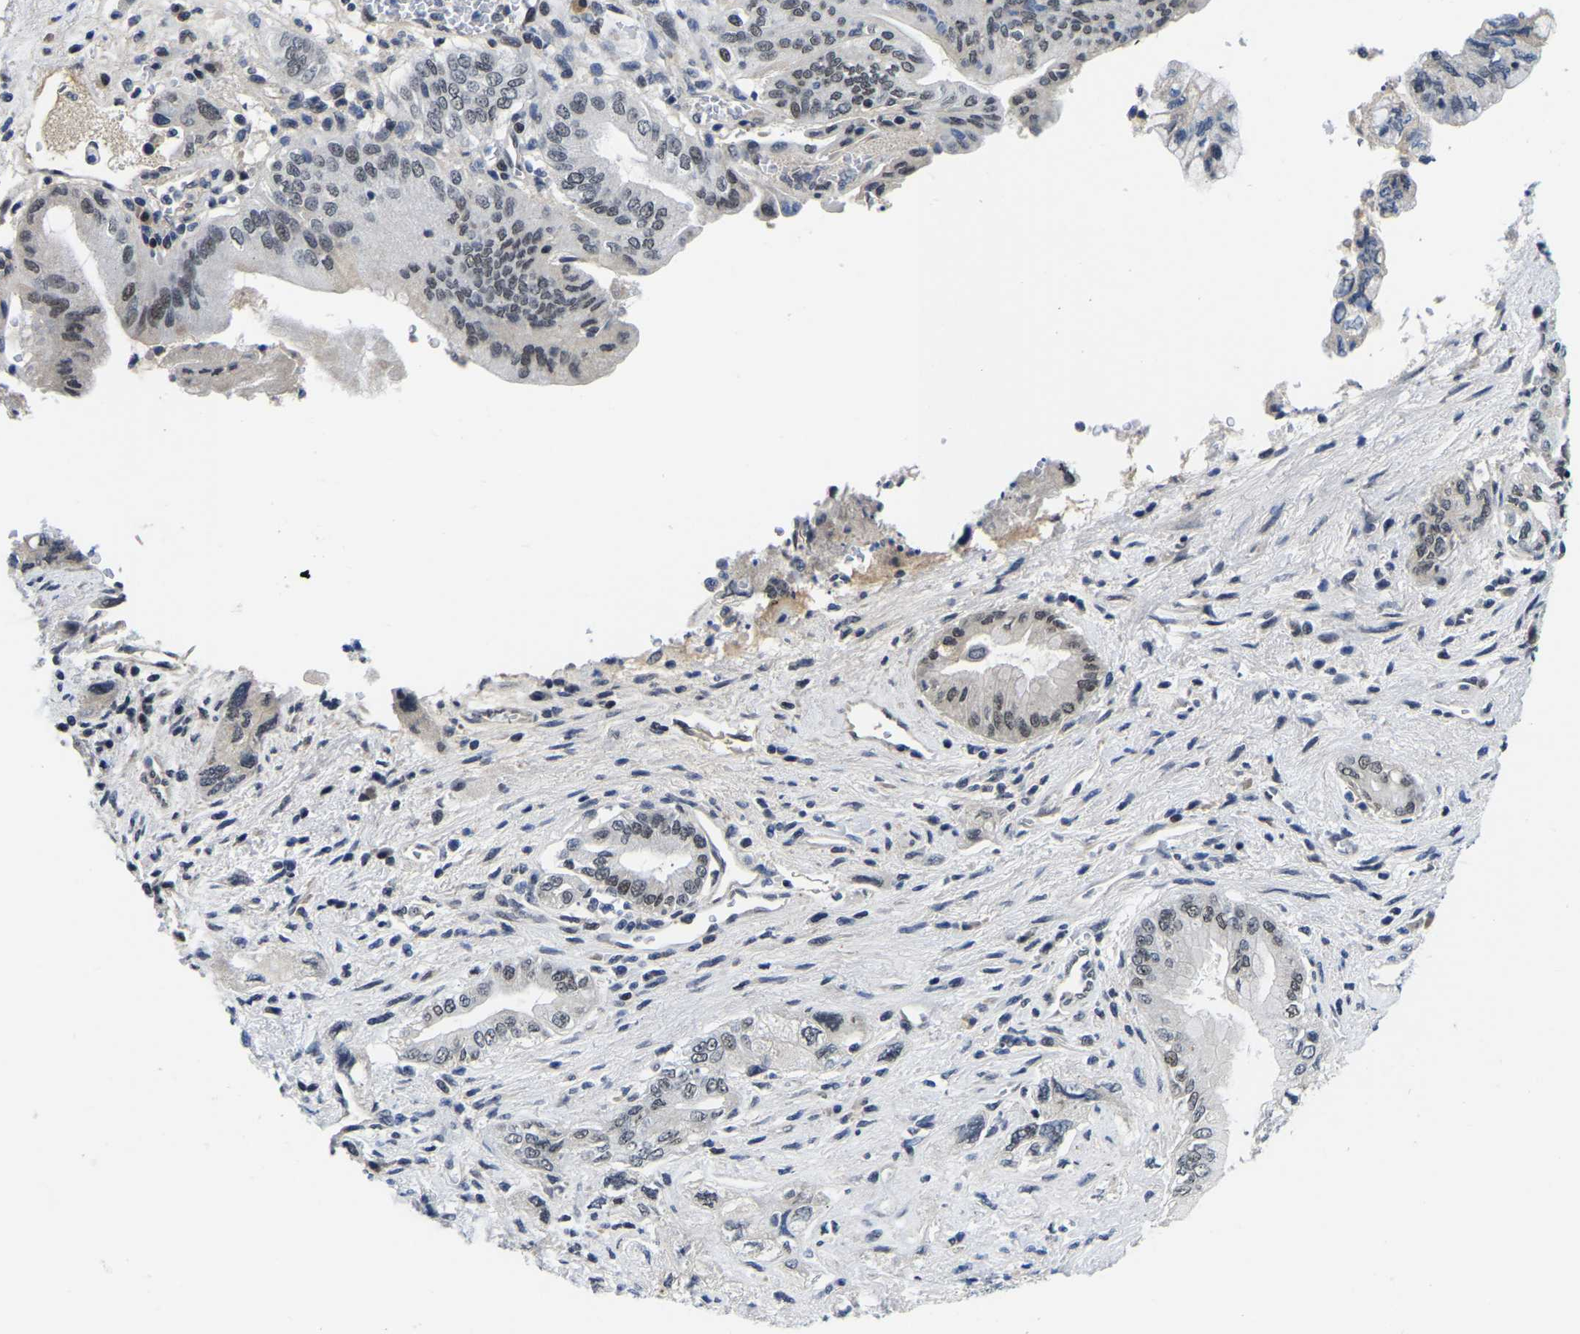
{"staining": {"intensity": "weak", "quantity": "25%-75%", "location": "nuclear"}, "tissue": "pancreatic cancer", "cell_type": "Tumor cells", "image_type": "cancer", "snomed": [{"axis": "morphology", "description": "Adenocarcinoma, NOS"}, {"axis": "topography", "description": "Pancreas"}], "caption": "There is low levels of weak nuclear positivity in tumor cells of pancreatic cancer (adenocarcinoma), as demonstrated by immunohistochemical staining (brown color).", "gene": "POLDIP3", "patient": {"sex": "female", "age": 73}}